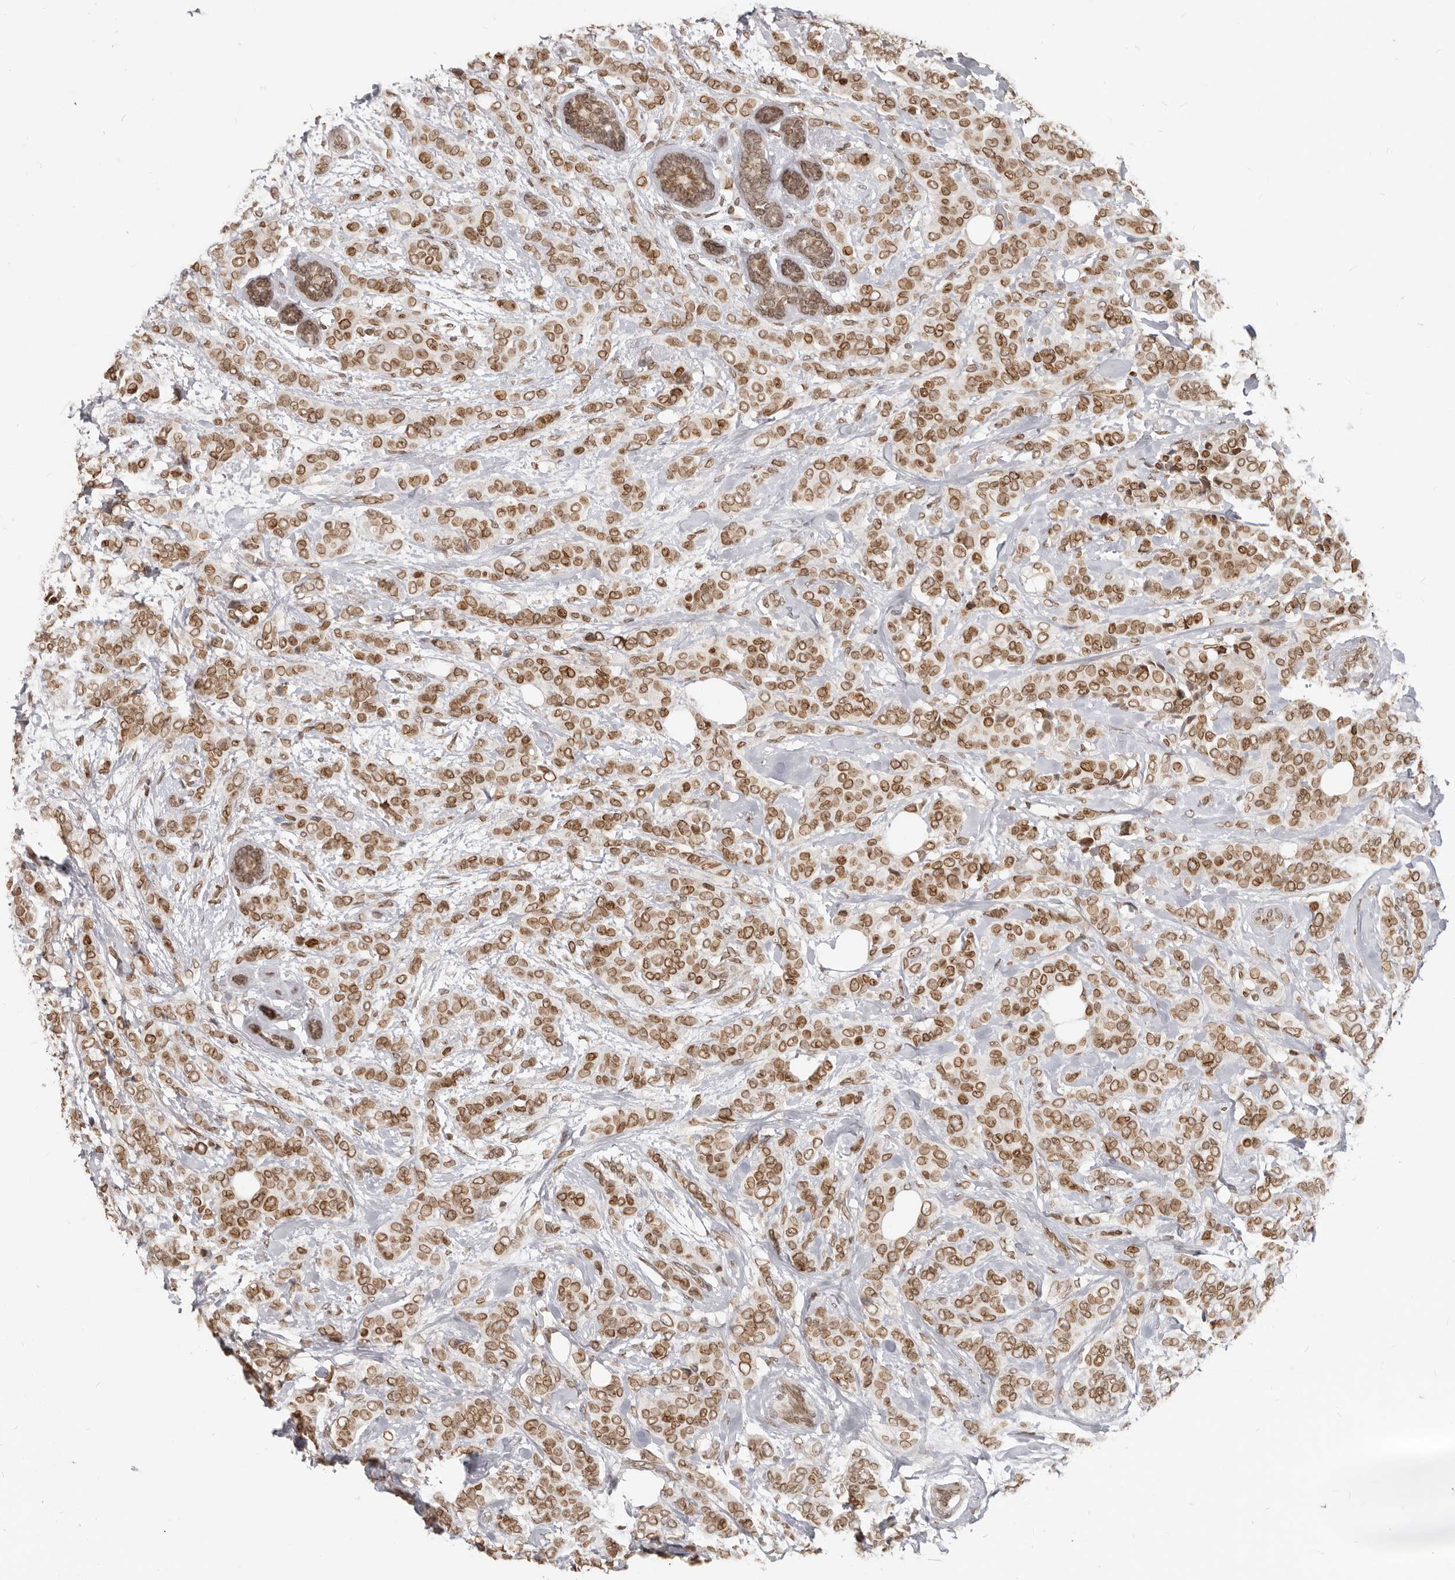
{"staining": {"intensity": "moderate", "quantity": ">75%", "location": "nuclear"}, "tissue": "breast cancer", "cell_type": "Tumor cells", "image_type": "cancer", "snomed": [{"axis": "morphology", "description": "Lobular carcinoma"}, {"axis": "topography", "description": "Breast"}], "caption": "An image of lobular carcinoma (breast) stained for a protein shows moderate nuclear brown staining in tumor cells. Using DAB (3,3'-diaminobenzidine) (brown) and hematoxylin (blue) stains, captured at high magnification using brightfield microscopy.", "gene": "NUP153", "patient": {"sex": "female", "age": 51}}